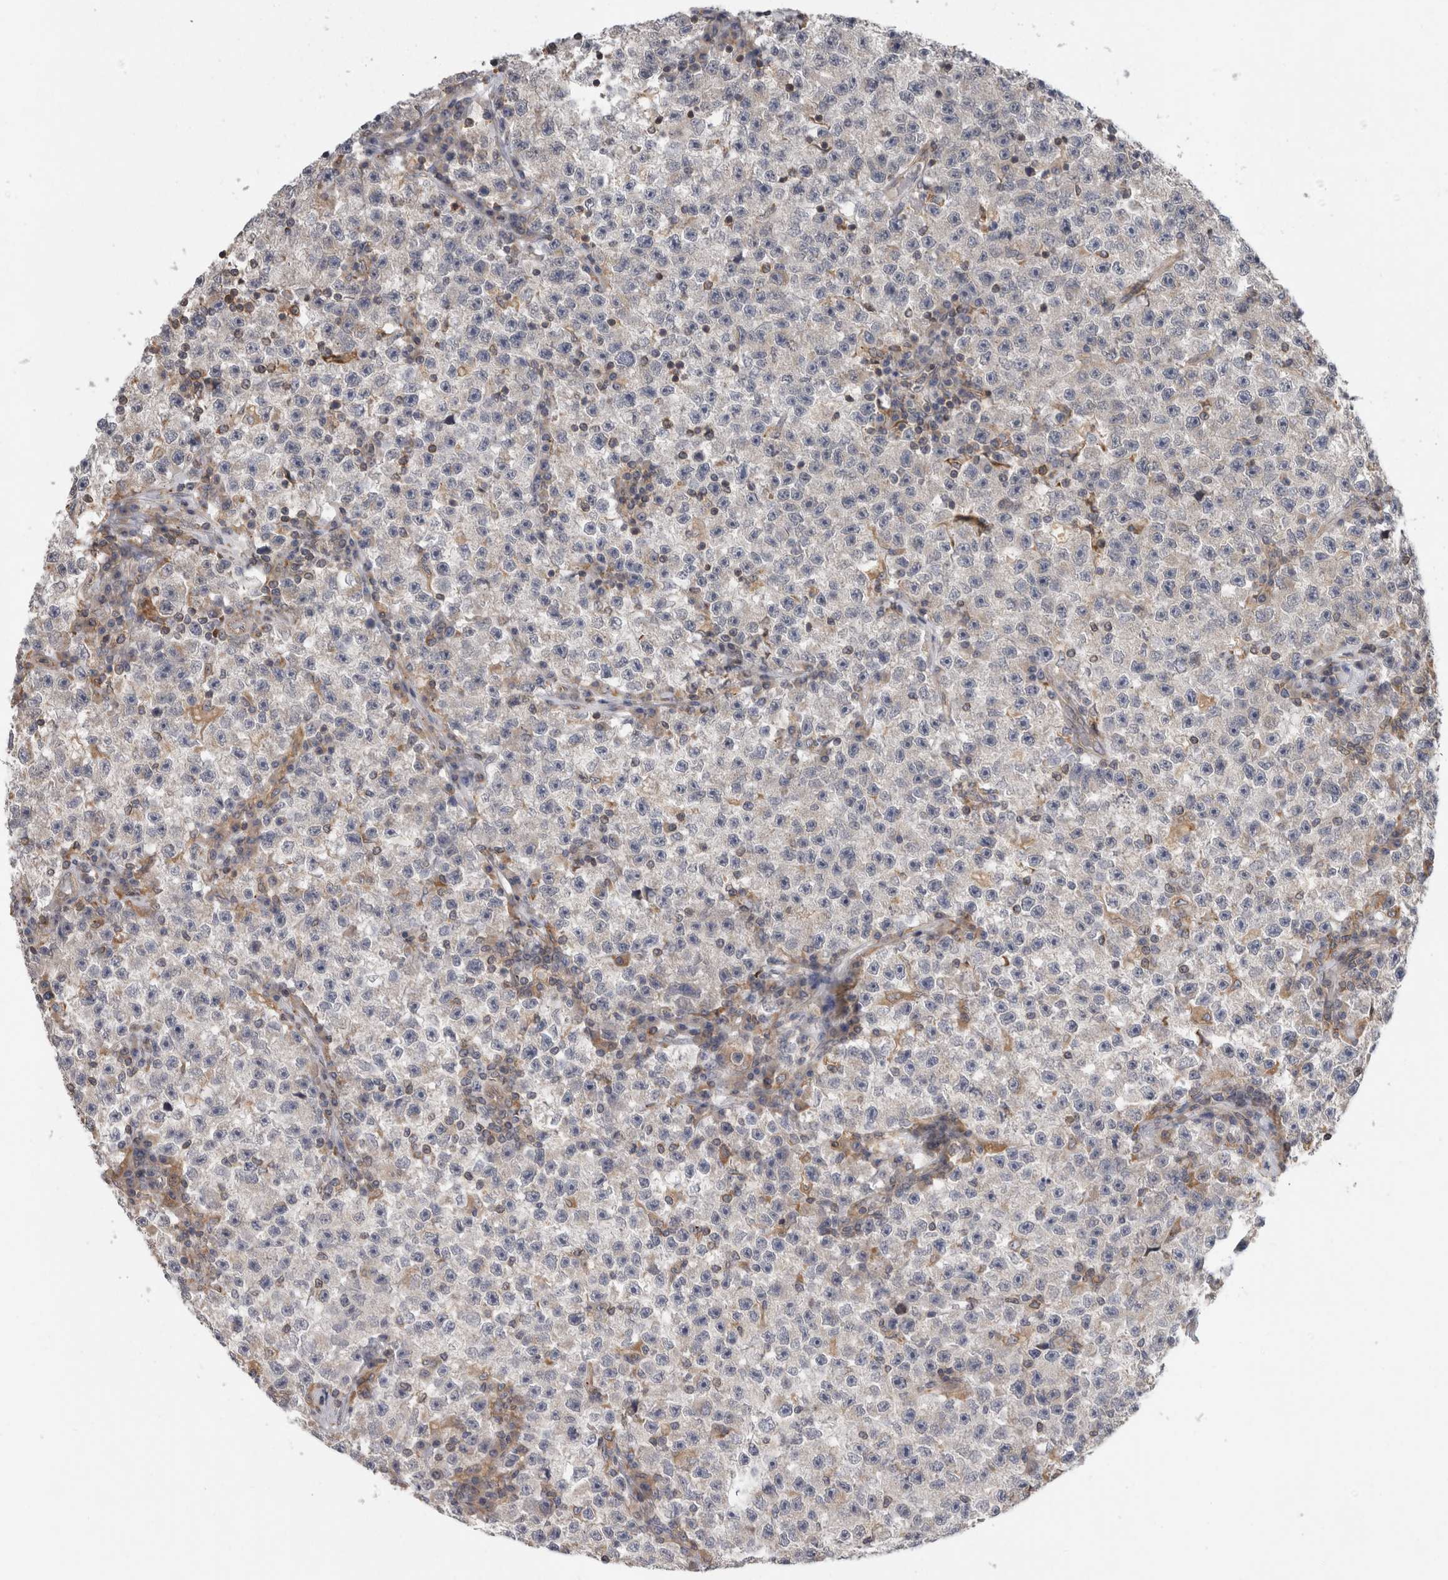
{"staining": {"intensity": "negative", "quantity": "none", "location": "none"}, "tissue": "testis cancer", "cell_type": "Tumor cells", "image_type": "cancer", "snomed": [{"axis": "morphology", "description": "Seminoma, NOS"}, {"axis": "topography", "description": "Testis"}], "caption": "Seminoma (testis) was stained to show a protein in brown. There is no significant staining in tumor cells.", "gene": "PARP6", "patient": {"sex": "male", "age": 22}}